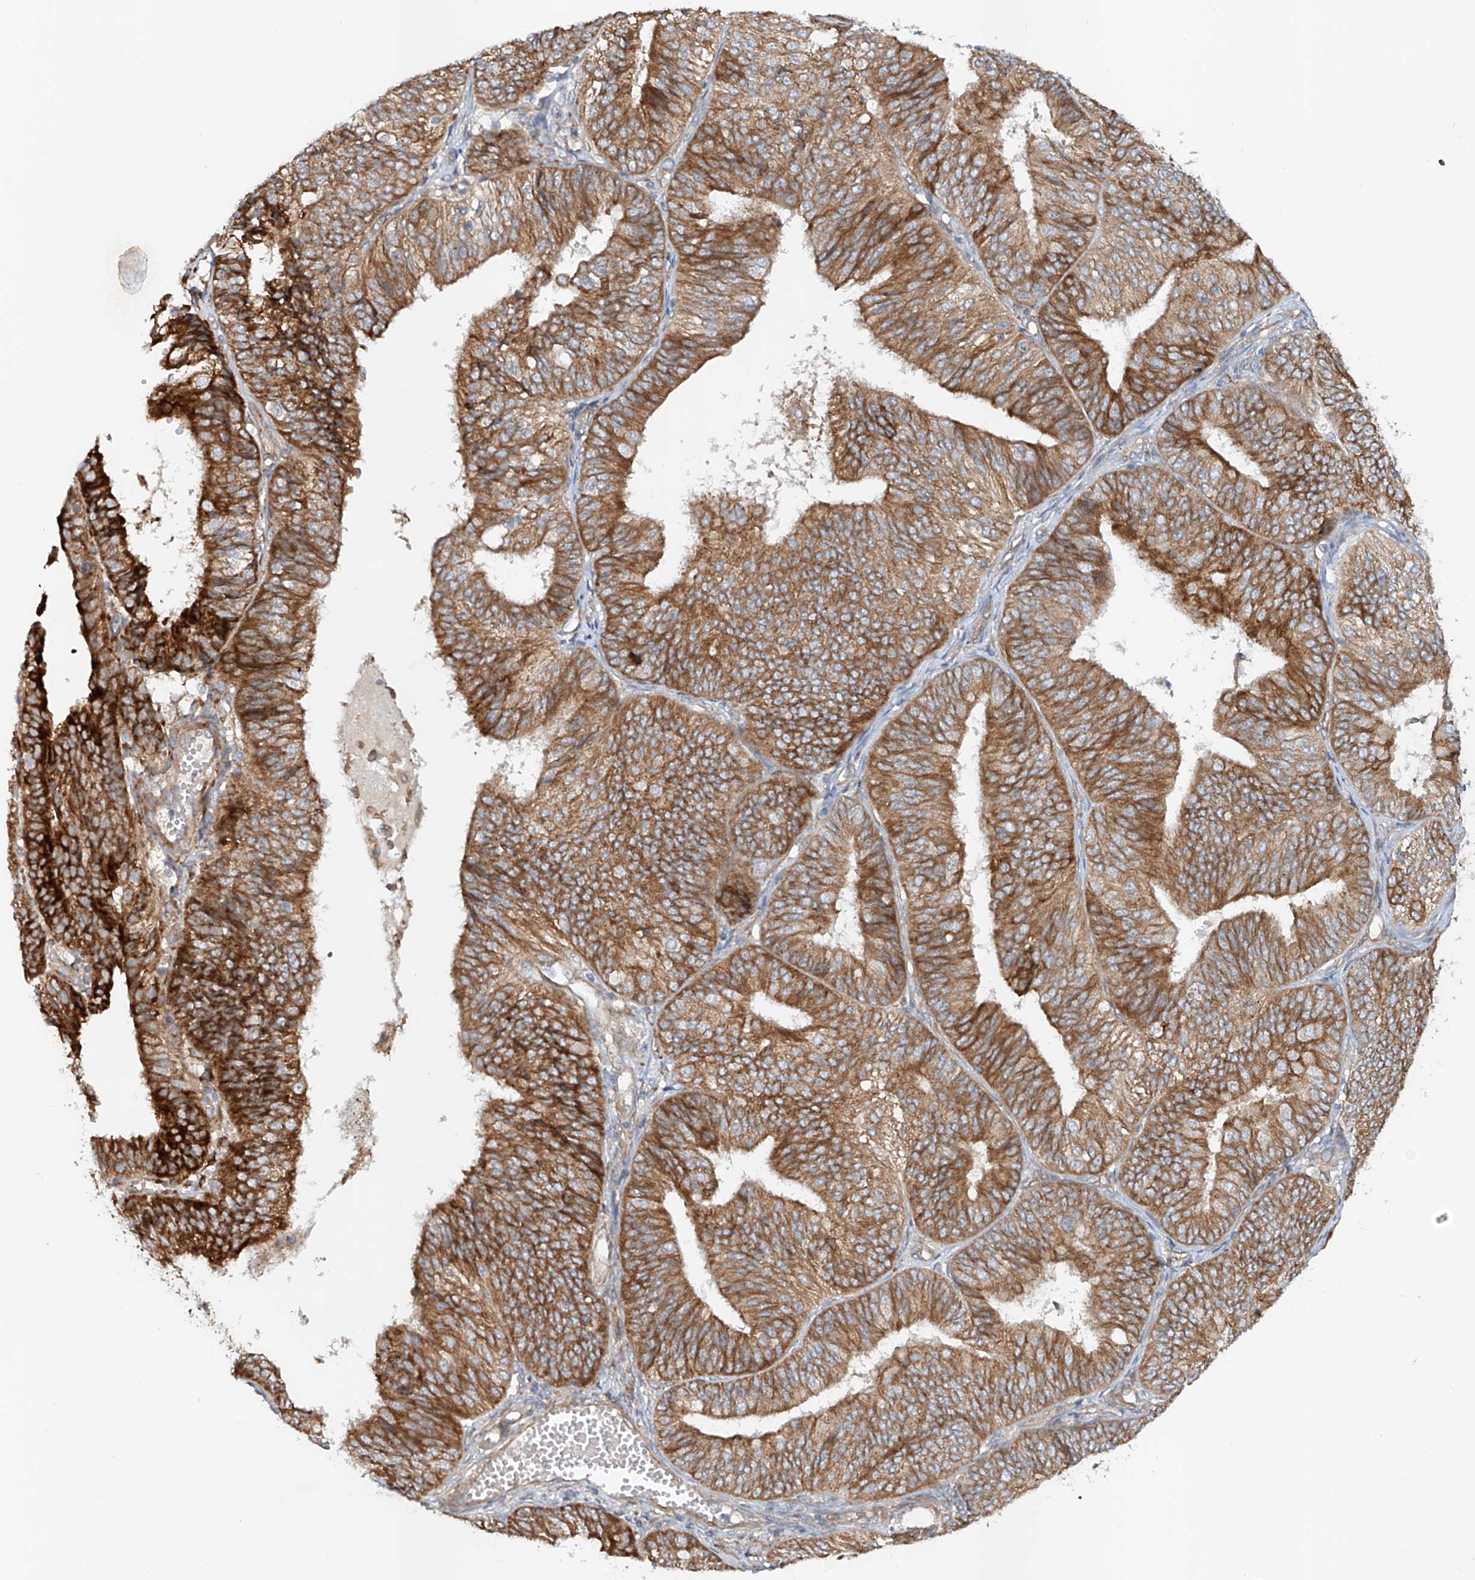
{"staining": {"intensity": "strong", "quantity": ">75%", "location": "cytoplasmic/membranous"}, "tissue": "endometrial cancer", "cell_type": "Tumor cells", "image_type": "cancer", "snomed": [{"axis": "morphology", "description": "Adenocarcinoma, NOS"}, {"axis": "topography", "description": "Endometrium"}], "caption": "Tumor cells display high levels of strong cytoplasmic/membranous expression in about >75% of cells in endometrial adenocarcinoma.", "gene": "SNAP29", "patient": {"sex": "female", "age": 58}}